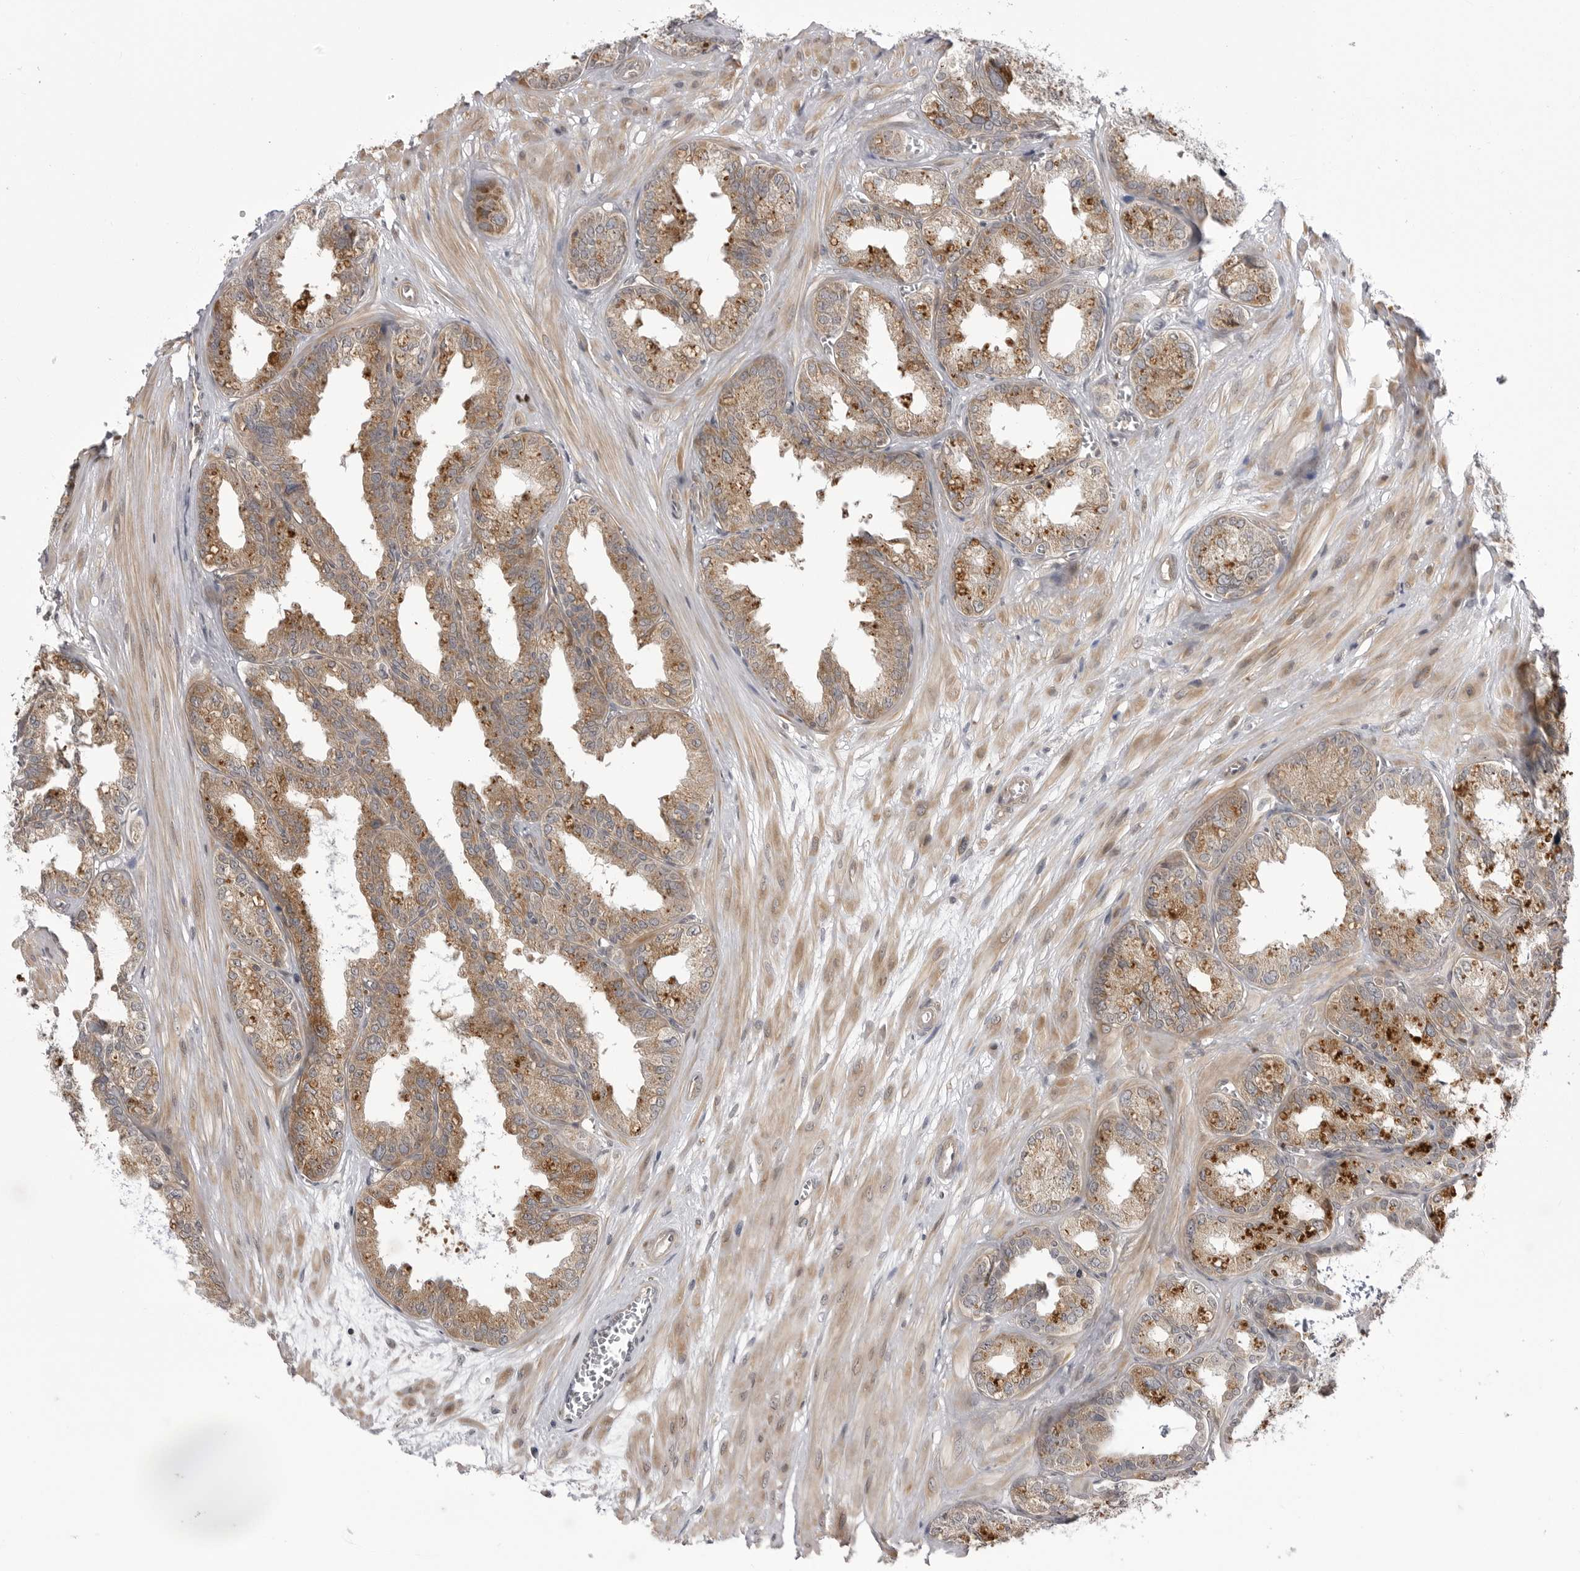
{"staining": {"intensity": "moderate", "quantity": ">75%", "location": "cytoplasmic/membranous"}, "tissue": "seminal vesicle", "cell_type": "Glandular cells", "image_type": "normal", "snomed": [{"axis": "morphology", "description": "Normal tissue, NOS"}, {"axis": "topography", "description": "Prostate"}, {"axis": "topography", "description": "Seminal veicle"}], "caption": "A micrograph showing moderate cytoplasmic/membranous expression in about >75% of glandular cells in normal seminal vesicle, as visualized by brown immunohistochemical staining.", "gene": "CCDC18", "patient": {"sex": "male", "age": 51}}